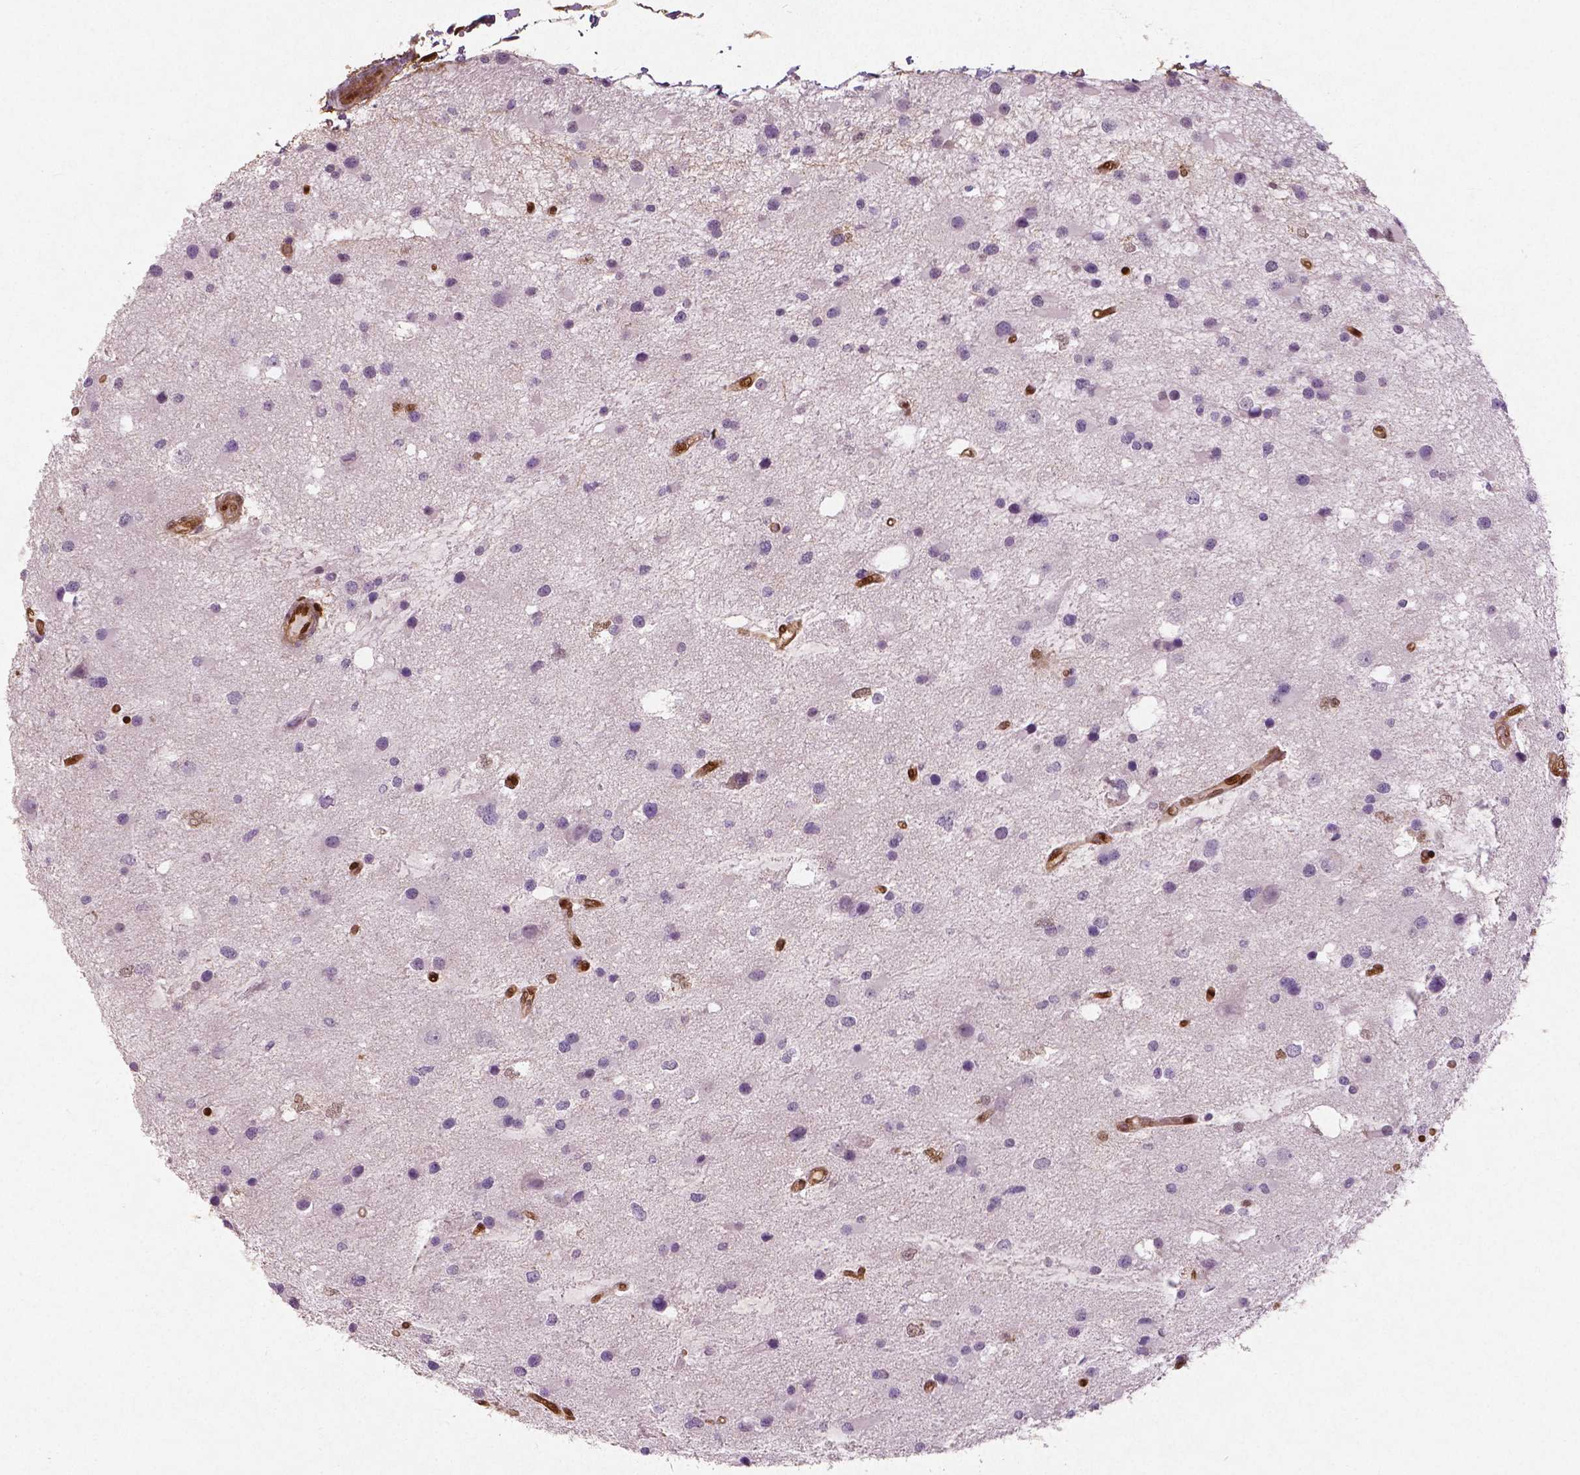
{"staining": {"intensity": "negative", "quantity": "none", "location": "none"}, "tissue": "glioma", "cell_type": "Tumor cells", "image_type": "cancer", "snomed": [{"axis": "morphology", "description": "Glioma, malignant, Low grade"}, {"axis": "topography", "description": "Brain"}], "caption": "Immunohistochemistry photomicrograph of glioma stained for a protein (brown), which displays no positivity in tumor cells.", "gene": "WWTR1", "patient": {"sex": "female", "age": 32}}